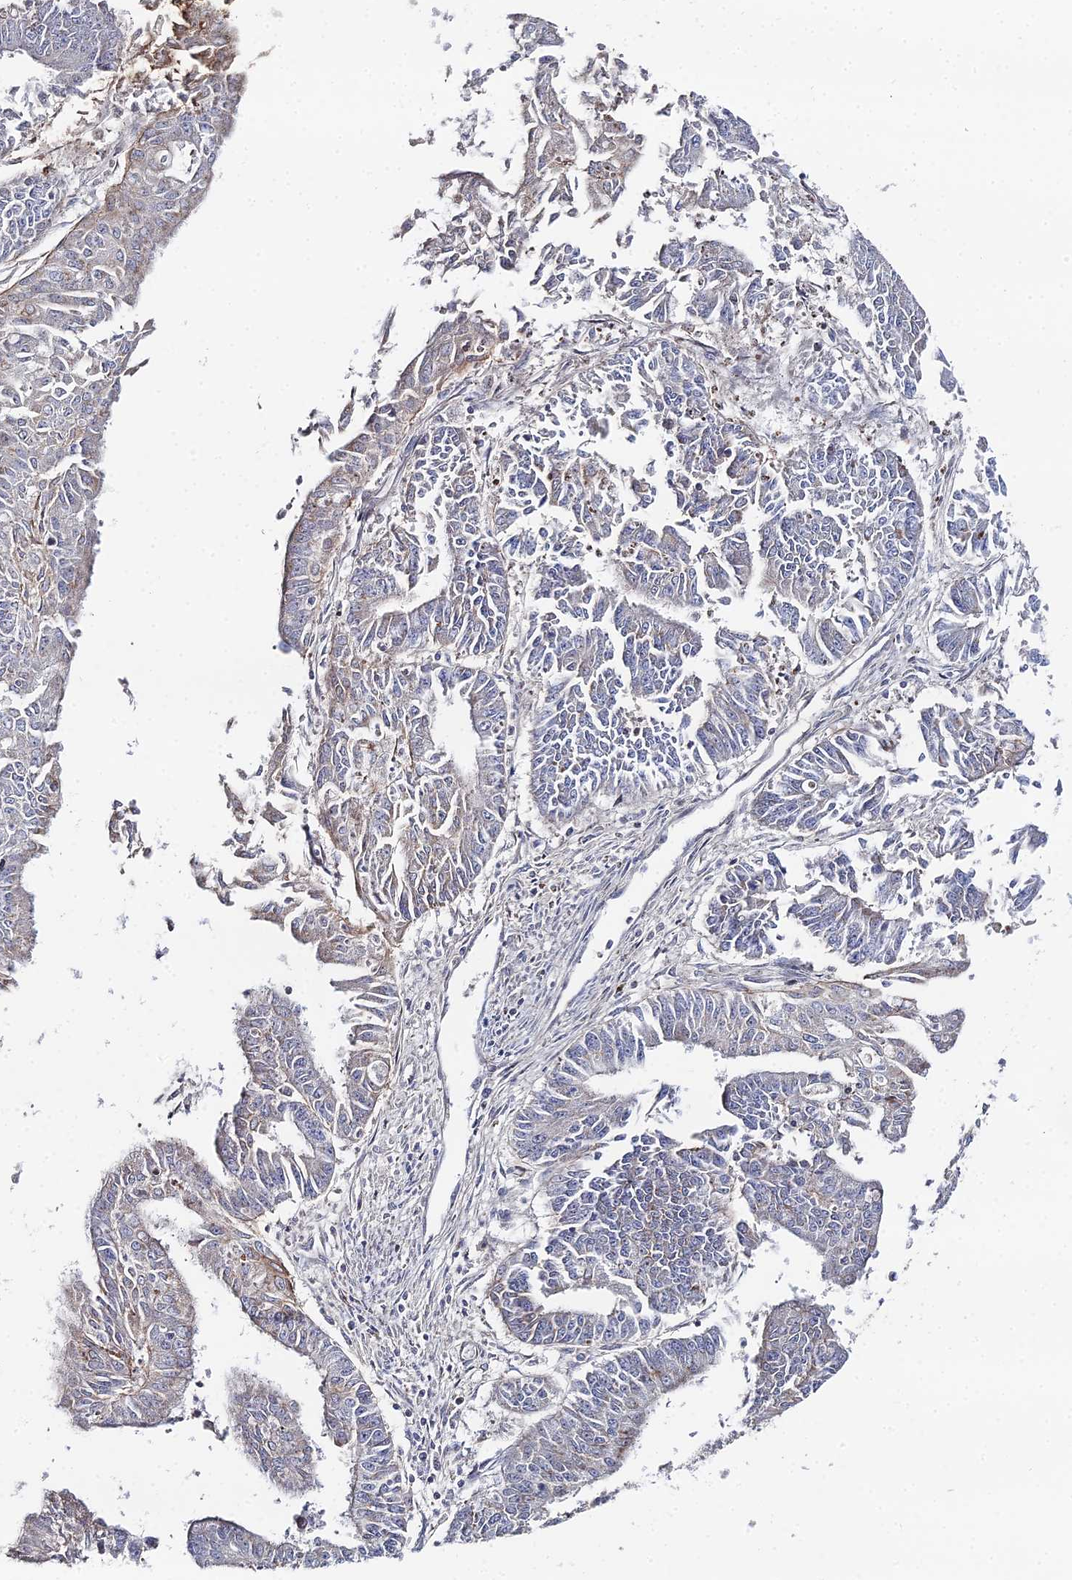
{"staining": {"intensity": "negative", "quantity": "none", "location": "none"}, "tissue": "endometrial cancer", "cell_type": "Tumor cells", "image_type": "cancer", "snomed": [{"axis": "morphology", "description": "Adenocarcinoma, NOS"}, {"axis": "topography", "description": "Endometrium"}], "caption": "Histopathology image shows no protein staining in tumor cells of endometrial cancer (adenocarcinoma) tissue.", "gene": "SGMS1", "patient": {"sex": "female", "age": 73}}